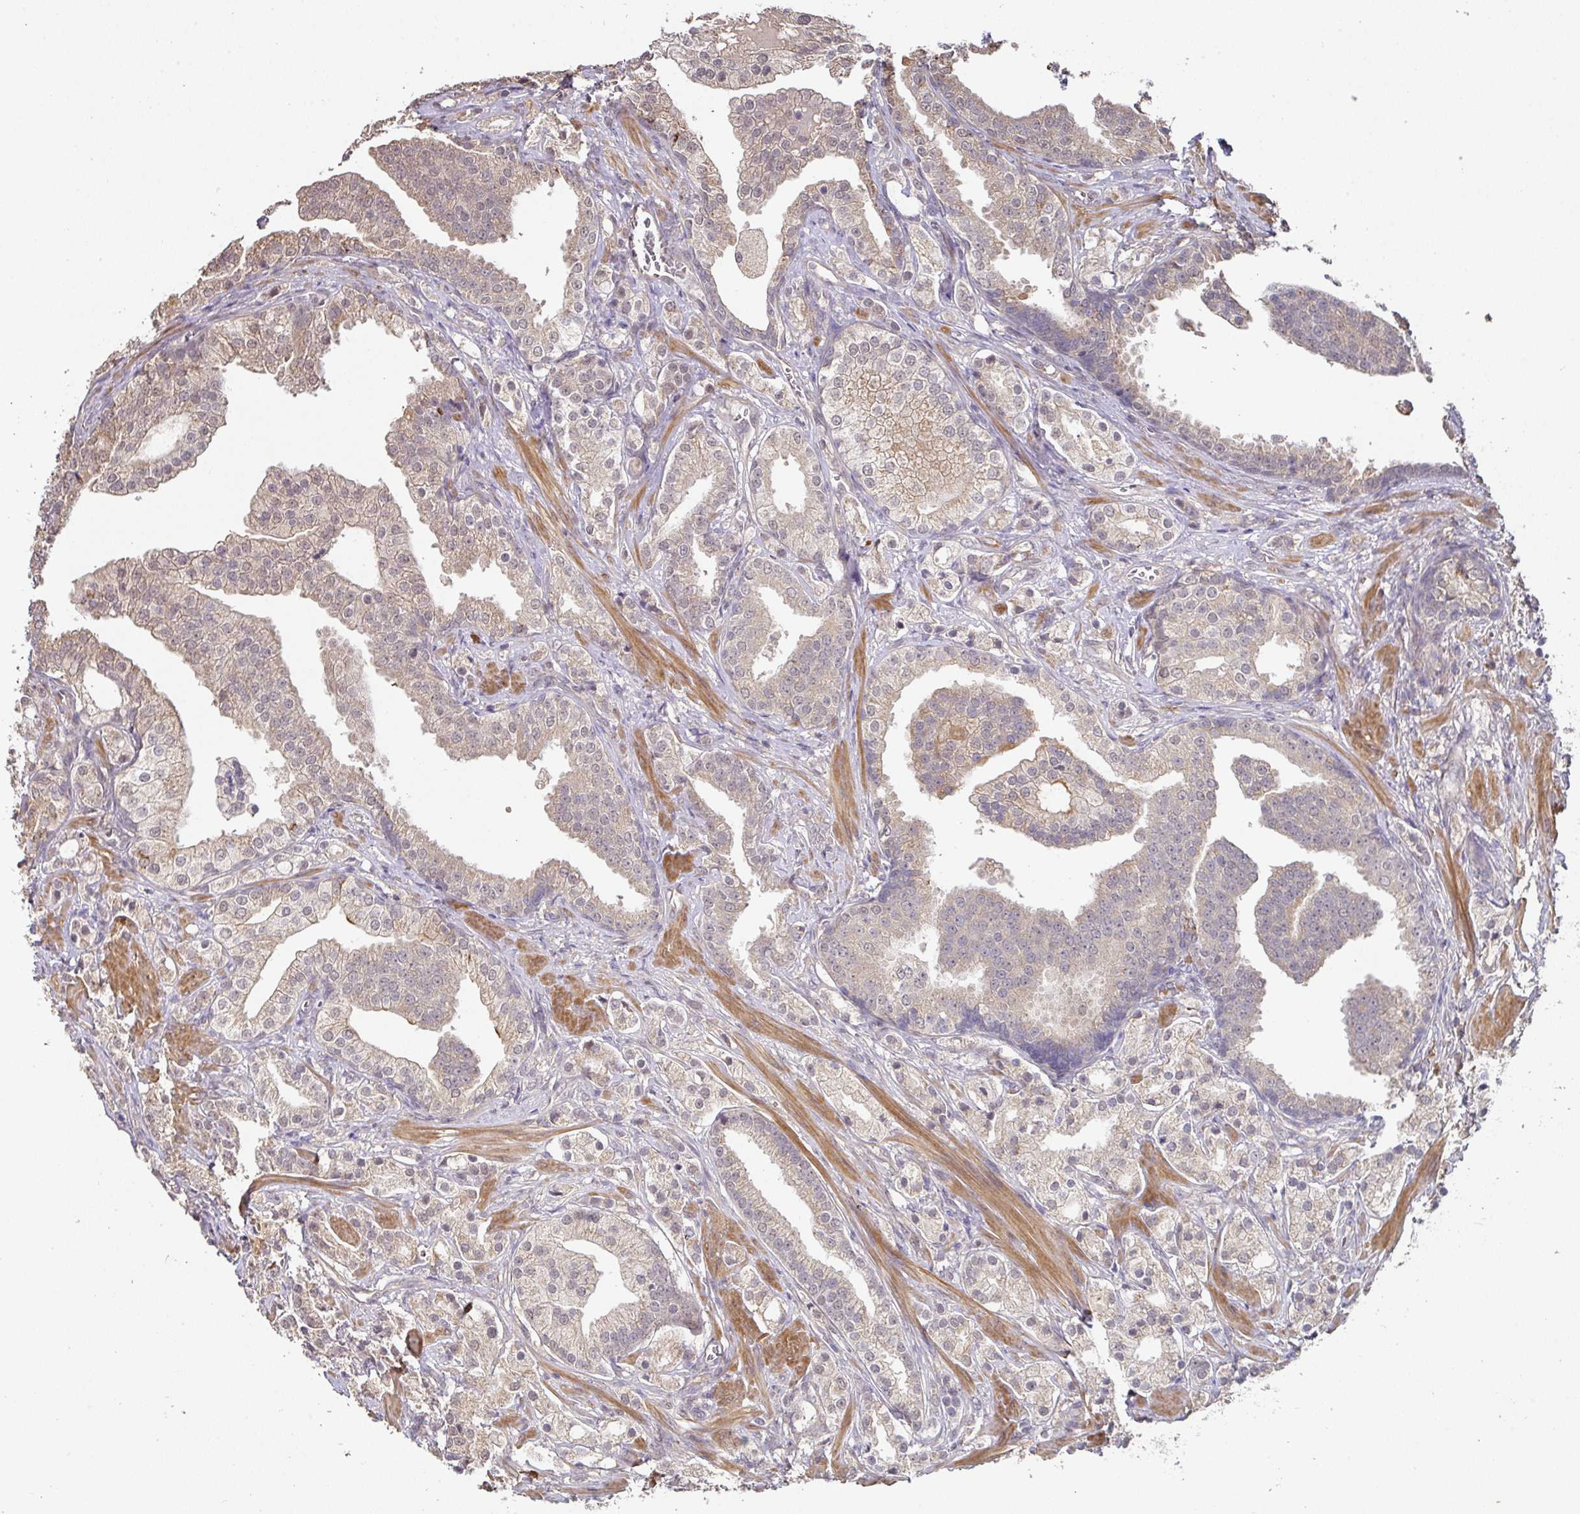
{"staining": {"intensity": "weak", "quantity": ">75%", "location": "cytoplasmic/membranous"}, "tissue": "prostate cancer", "cell_type": "Tumor cells", "image_type": "cancer", "snomed": [{"axis": "morphology", "description": "Adenocarcinoma, High grade"}, {"axis": "topography", "description": "Prostate"}], "caption": "High-grade adenocarcinoma (prostate) stained with DAB (3,3'-diaminobenzidine) IHC displays low levels of weak cytoplasmic/membranous positivity in about >75% of tumor cells.", "gene": "ACVR2B", "patient": {"sex": "male", "age": 50}}